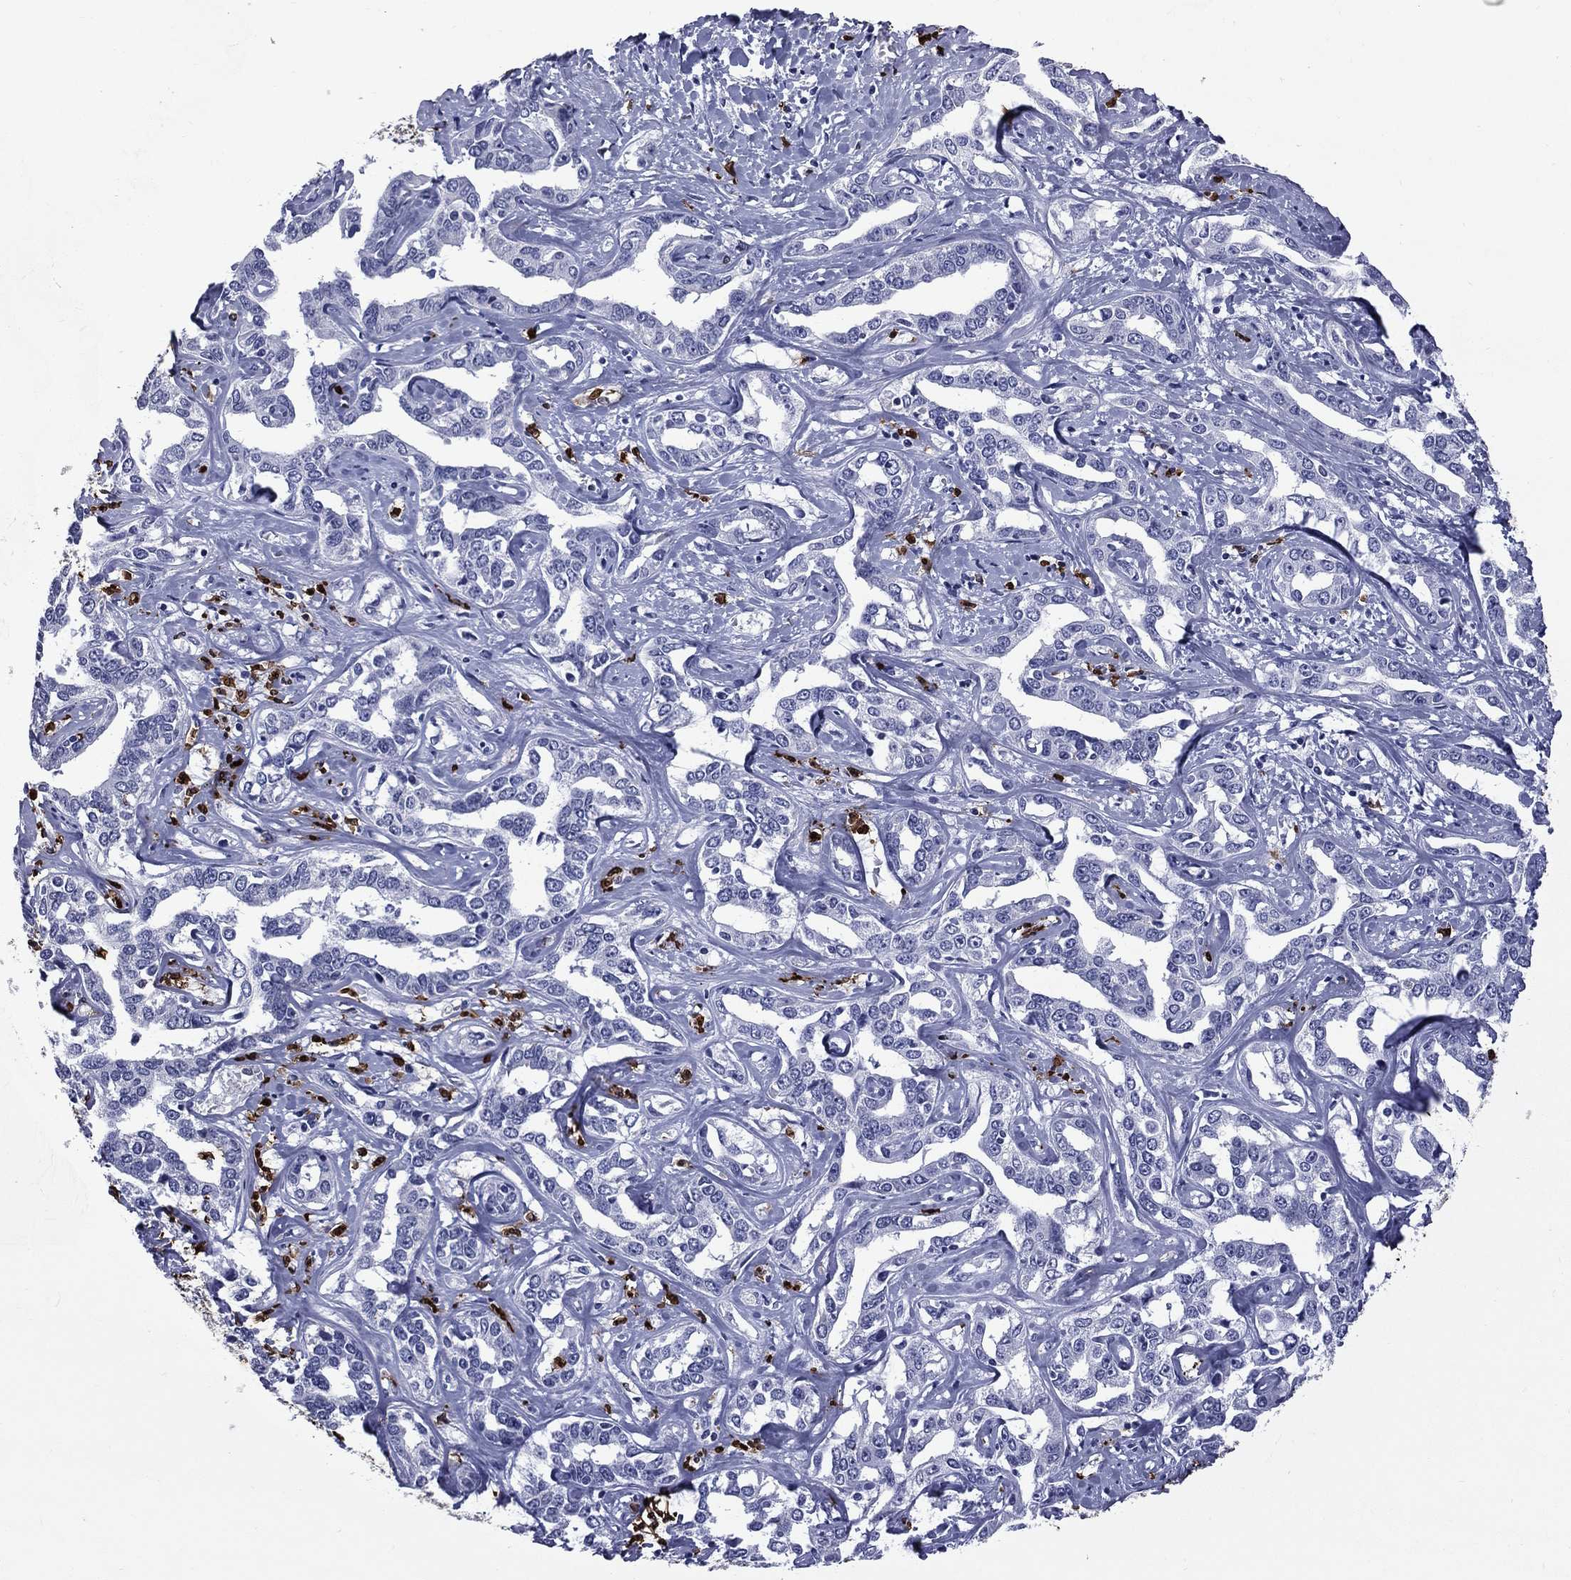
{"staining": {"intensity": "negative", "quantity": "none", "location": "none"}, "tissue": "liver cancer", "cell_type": "Tumor cells", "image_type": "cancer", "snomed": [{"axis": "morphology", "description": "Cholangiocarcinoma"}, {"axis": "topography", "description": "Liver"}], "caption": "Liver cancer (cholangiocarcinoma) was stained to show a protein in brown. There is no significant positivity in tumor cells.", "gene": "TRIM29", "patient": {"sex": "male", "age": 59}}